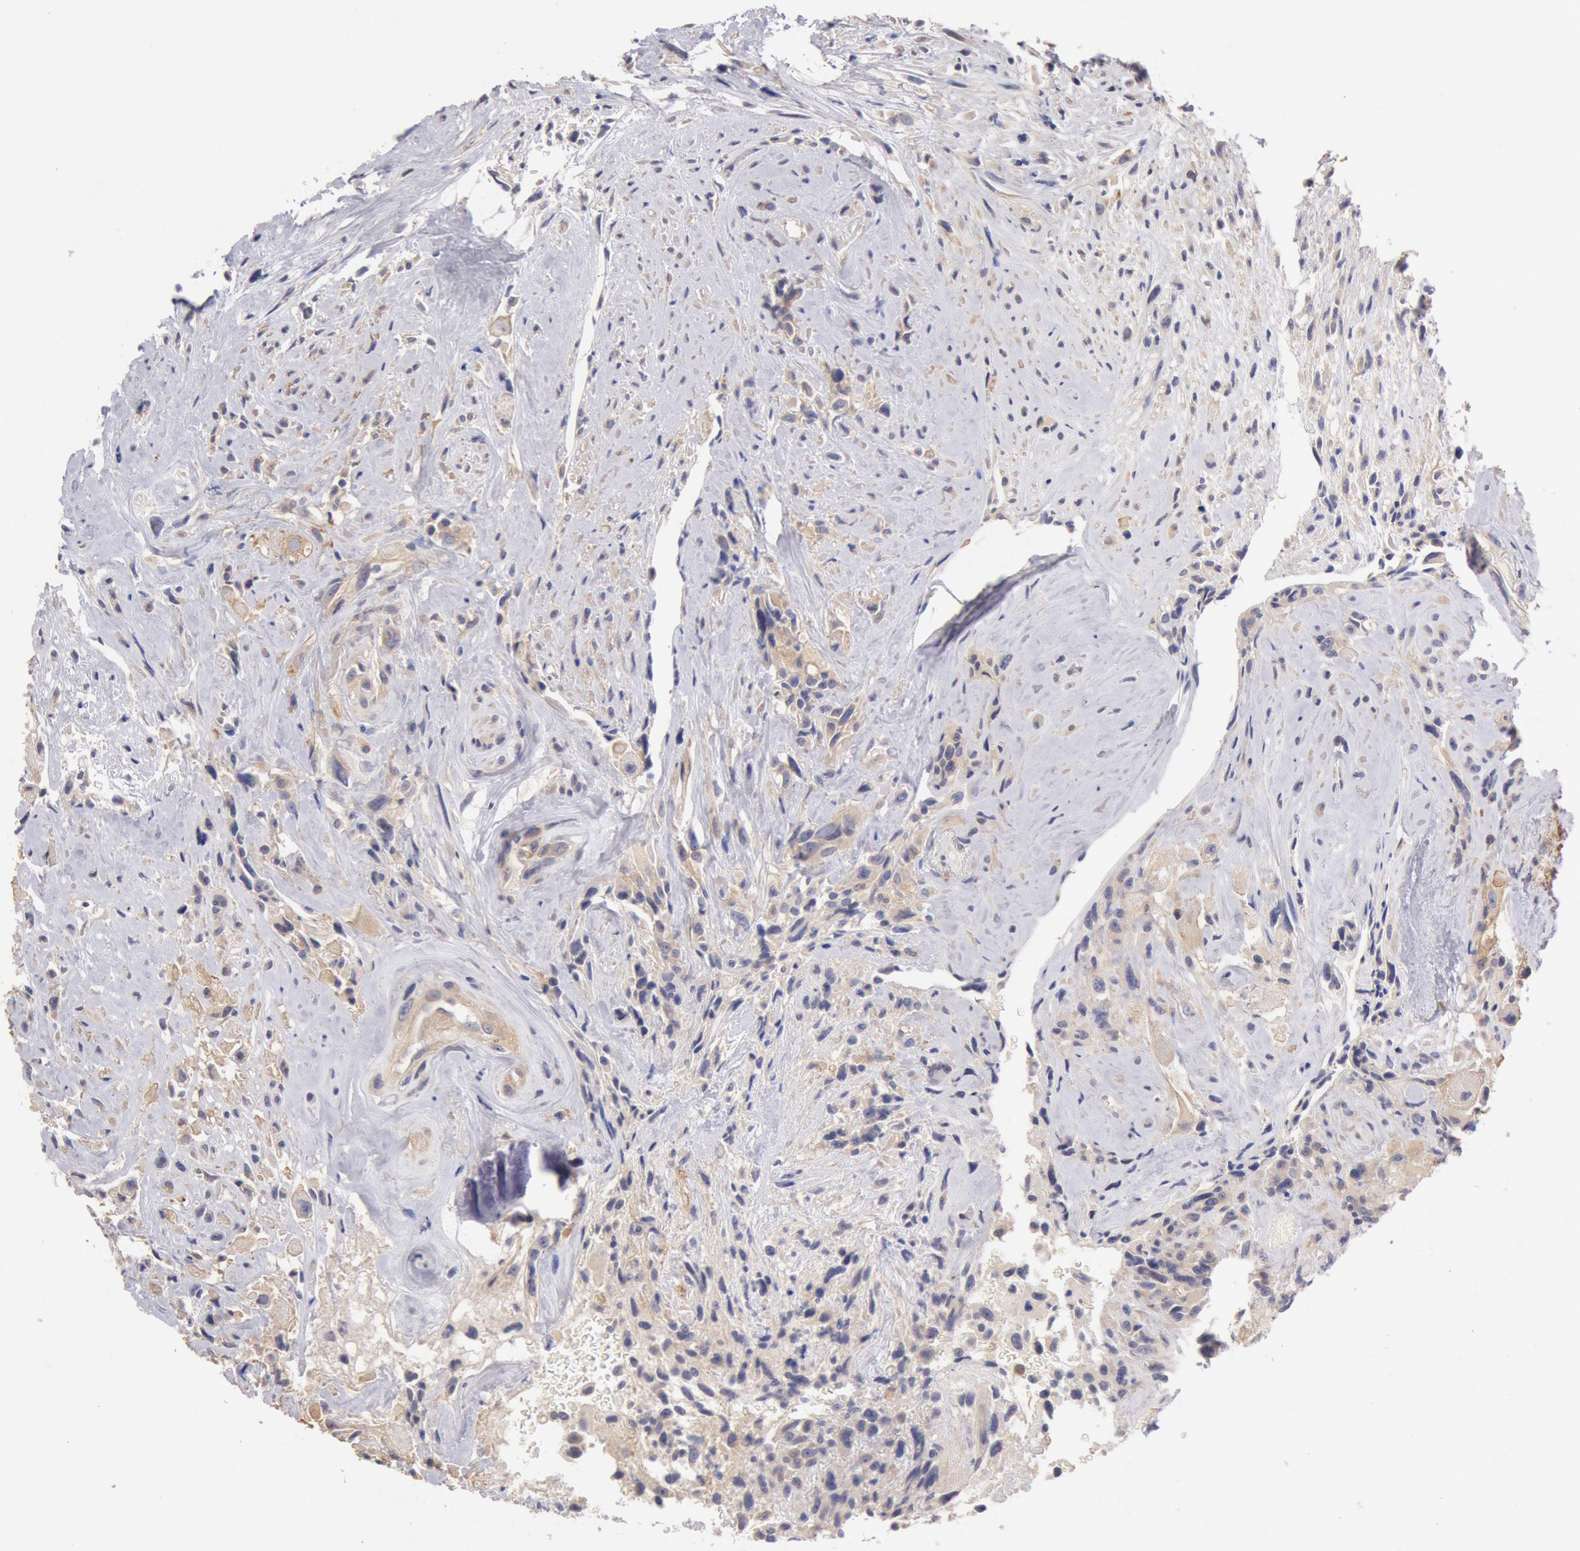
{"staining": {"intensity": "weak", "quantity": "25%-75%", "location": "cytoplasmic/membranous"}, "tissue": "glioma", "cell_type": "Tumor cells", "image_type": "cancer", "snomed": [{"axis": "morphology", "description": "Glioma, malignant, High grade"}, {"axis": "topography", "description": "Brain"}], "caption": "Protein staining by immunohistochemistry exhibits weak cytoplasmic/membranous staining in approximately 25%-75% of tumor cells in malignant high-grade glioma. (DAB (3,3'-diaminobenzidine) IHC, brown staining for protein, blue staining for nuclei).", "gene": "TMED8", "patient": {"sex": "male", "age": 48}}